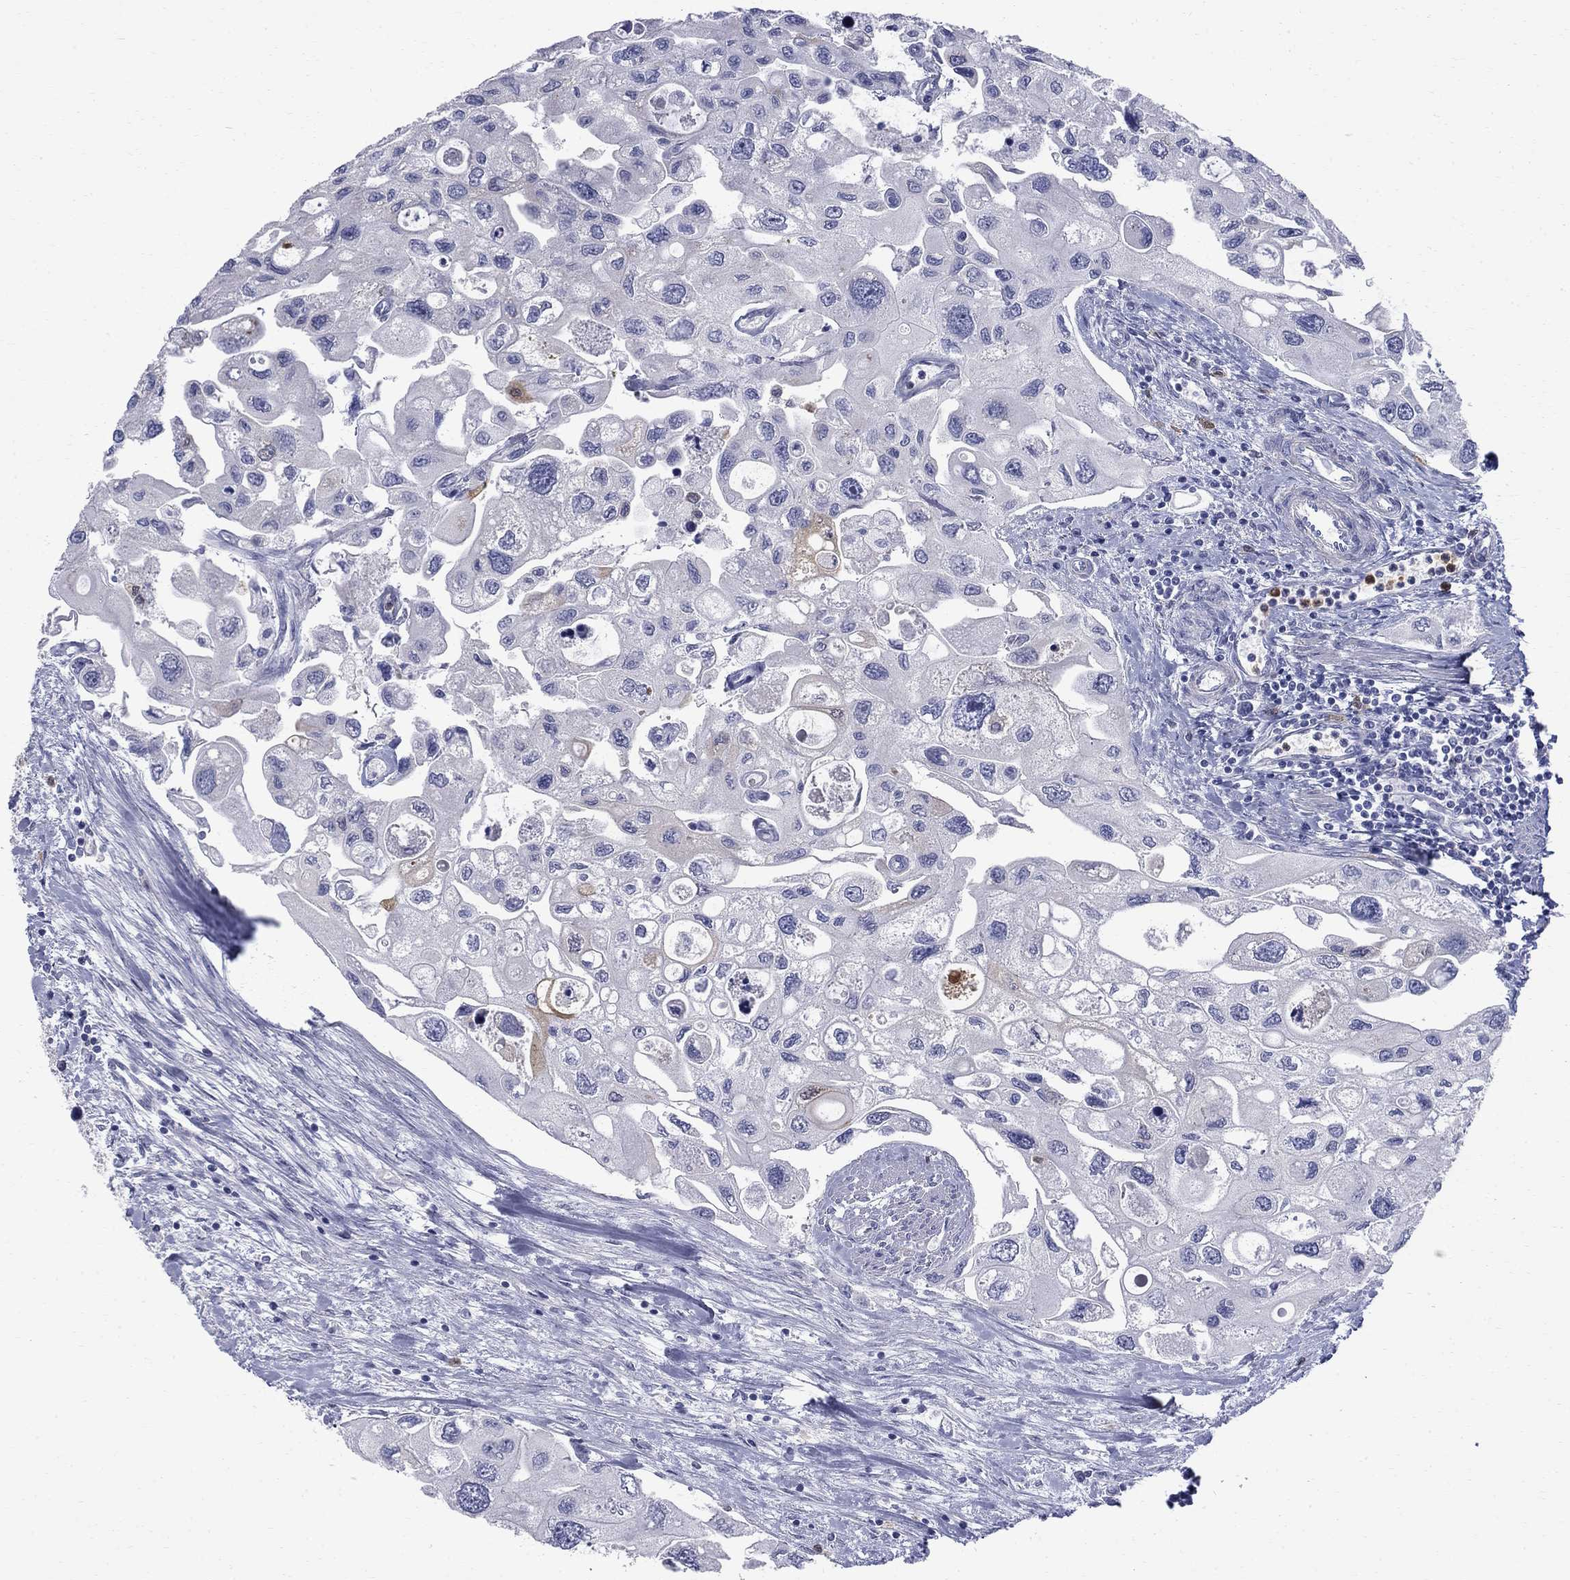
{"staining": {"intensity": "negative", "quantity": "none", "location": "none"}, "tissue": "urothelial cancer", "cell_type": "Tumor cells", "image_type": "cancer", "snomed": [{"axis": "morphology", "description": "Urothelial carcinoma, High grade"}, {"axis": "topography", "description": "Urinary bladder"}], "caption": "Tumor cells show no significant protein staining in urothelial cancer. Nuclei are stained in blue.", "gene": "SERPINB2", "patient": {"sex": "male", "age": 59}}